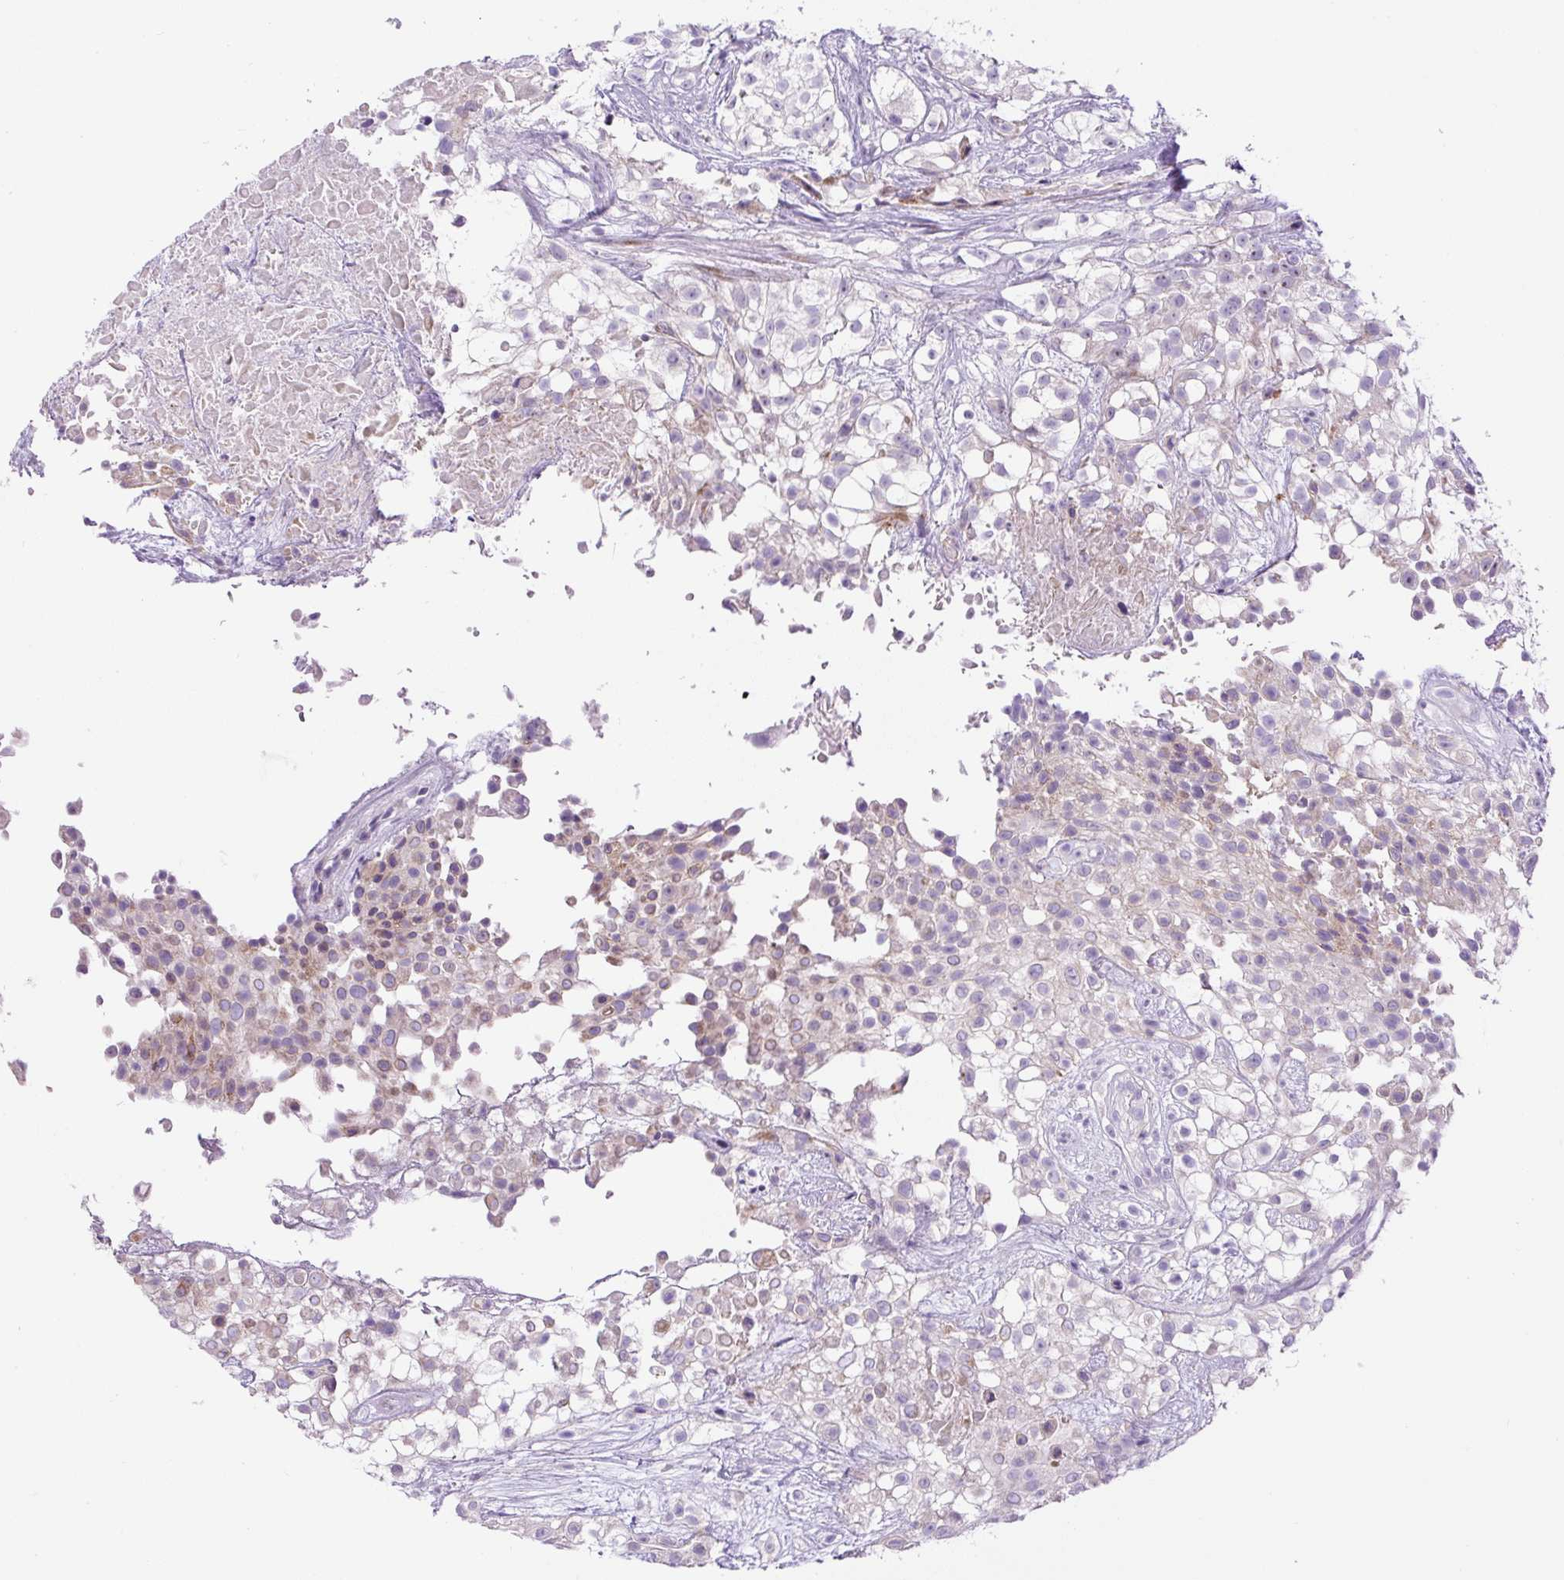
{"staining": {"intensity": "moderate", "quantity": "<25%", "location": "cytoplasmic/membranous"}, "tissue": "urothelial cancer", "cell_type": "Tumor cells", "image_type": "cancer", "snomed": [{"axis": "morphology", "description": "Urothelial carcinoma, High grade"}, {"axis": "topography", "description": "Urinary bladder"}], "caption": "High-grade urothelial carcinoma tissue displays moderate cytoplasmic/membranous staining in approximately <25% of tumor cells", "gene": "ZNF596", "patient": {"sex": "male", "age": 56}}